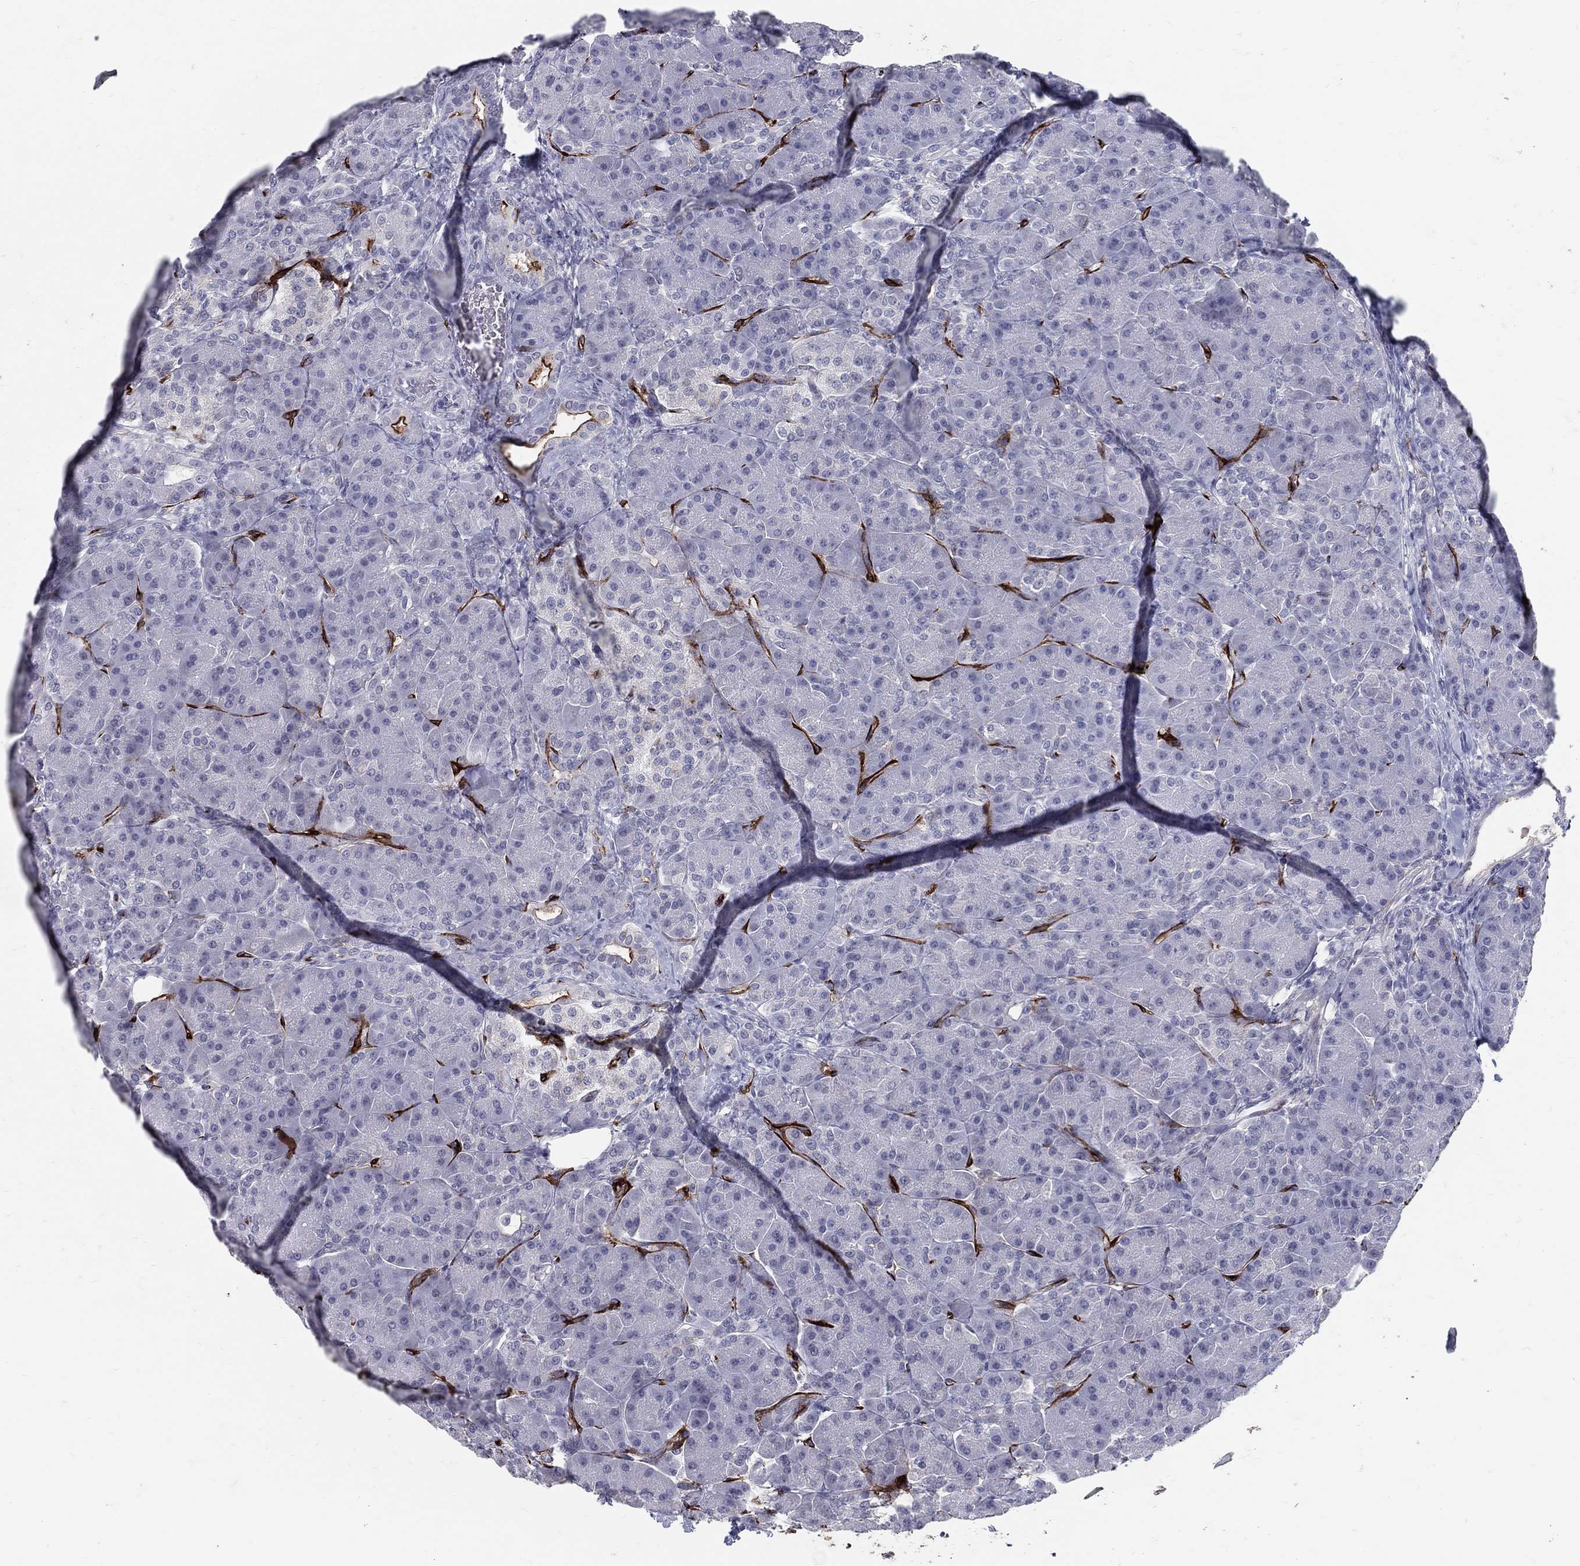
{"staining": {"intensity": "strong", "quantity": "<25%", "location": "cytoplasmic/membranous"}, "tissue": "pancreas", "cell_type": "Exocrine glandular cells", "image_type": "normal", "snomed": [{"axis": "morphology", "description": "Normal tissue, NOS"}, {"axis": "topography", "description": "Pancreas"}], "caption": "Protein staining demonstrates strong cytoplasmic/membranous expression in approximately <25% of exocrine glandular cells in normal pancreas. (Stains: DAB (3,3'-diaminobenzidine) in brown, nuclei in blue, Microscopy: brightfield microscopy at high magnification).", "gene": "ACE2", "patient": {"sex": "female", "age": 63}}